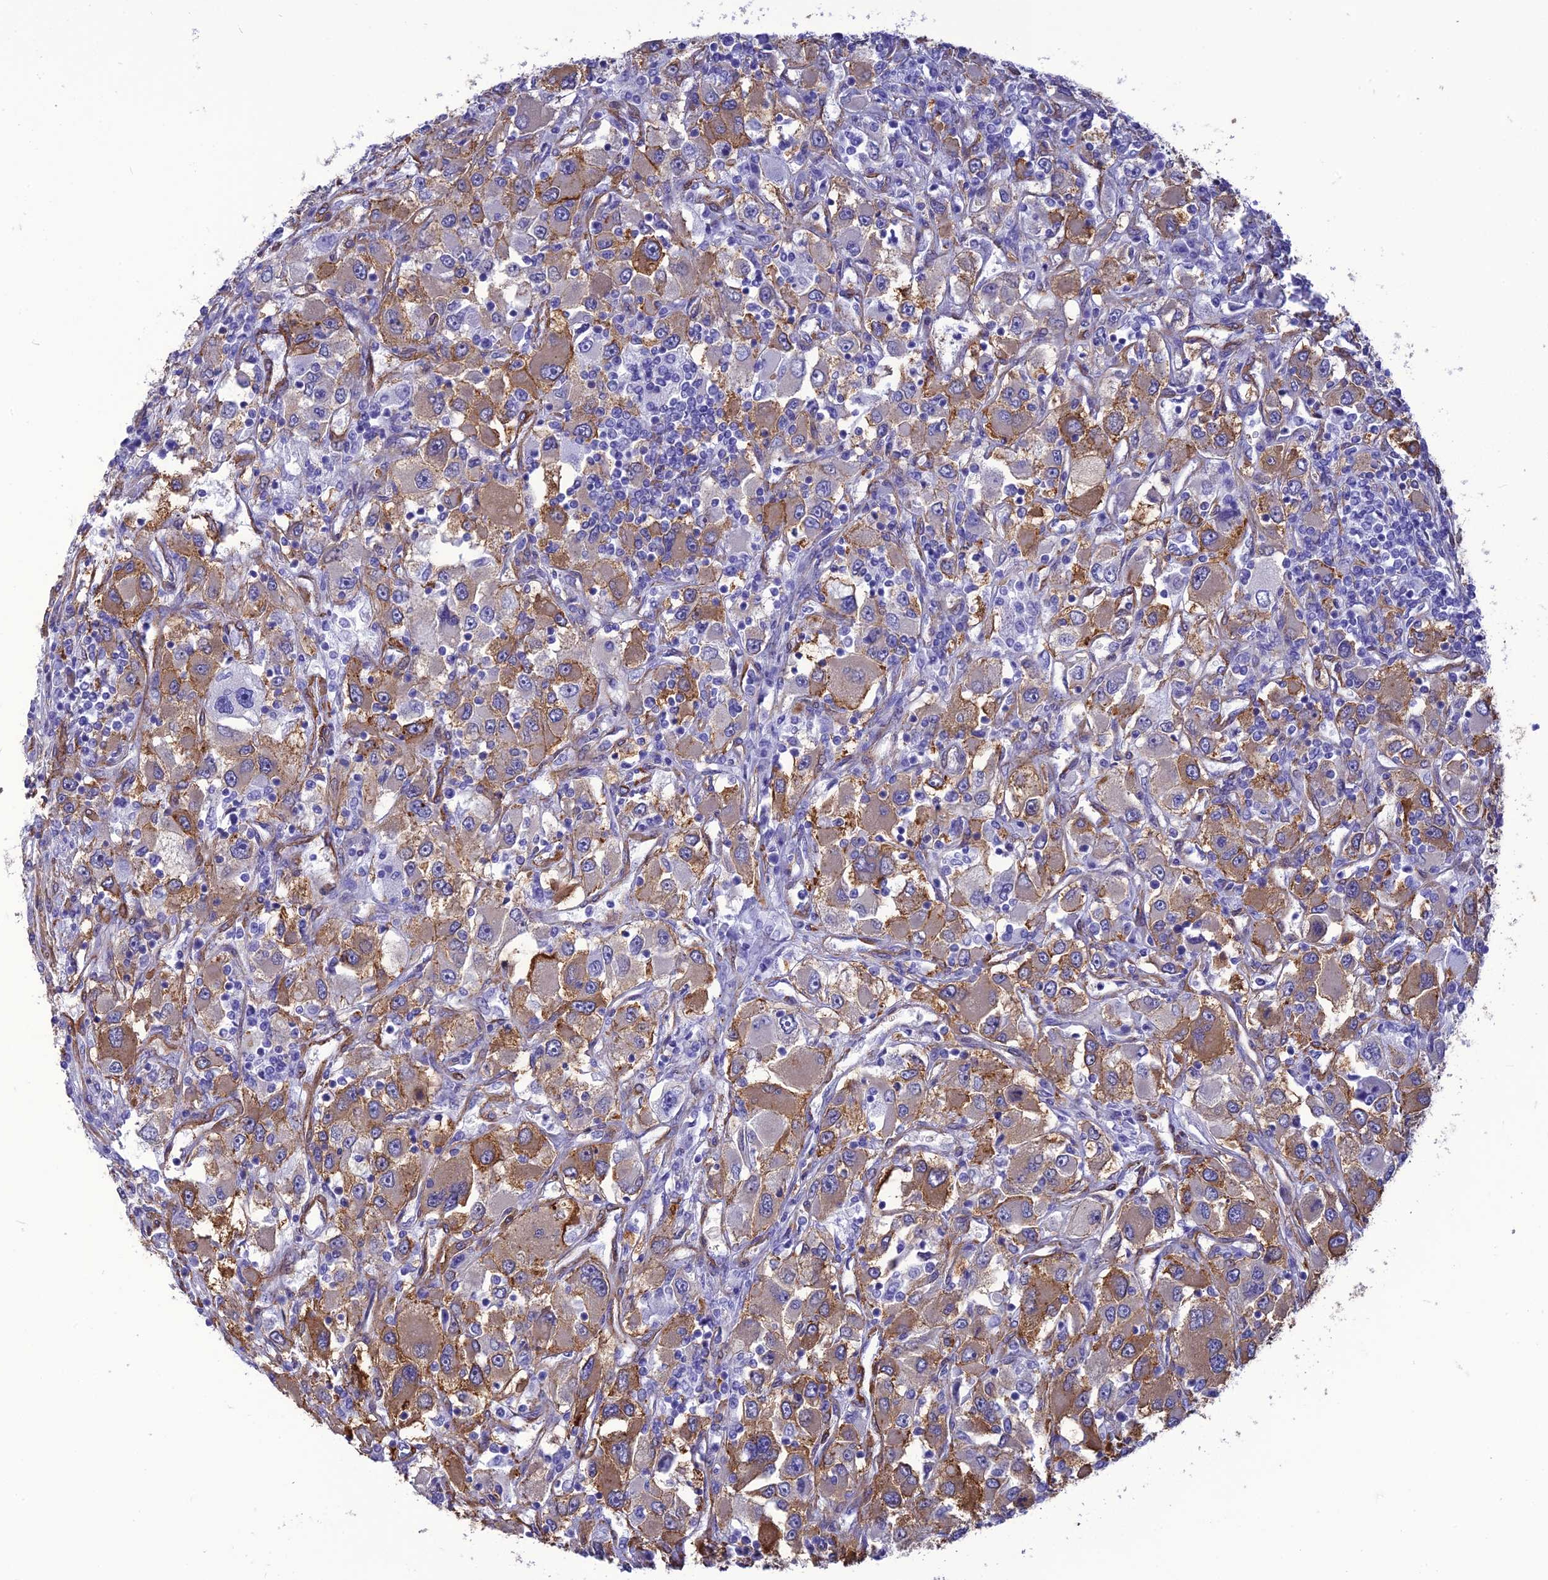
{"staining": {"intensity": "moderate", "quantity": "25%-75%", "location": "cytoplasmic/membranous"}, "tissue": "renal cancer", "cell_type": "Tumor cells", "image_type": "cancer", "snomed": [{"axis": "morphology", "description": "Adenocarcinoma, NOS"}, {"axis": "topography", "description": "Kidney"}], "caption": "Protein expression analysis of human renal adenocarcinoma reveals moderate cytoplasmic/membranous positivity in approximately 25%-75% of tumor cells. (DAB (3,3'-diaminobenzidine) IHC, brown staining for protein, blue staining for nuclei).", "gene": "NKD1", "patient": {"sex": "female", "age": 52}}